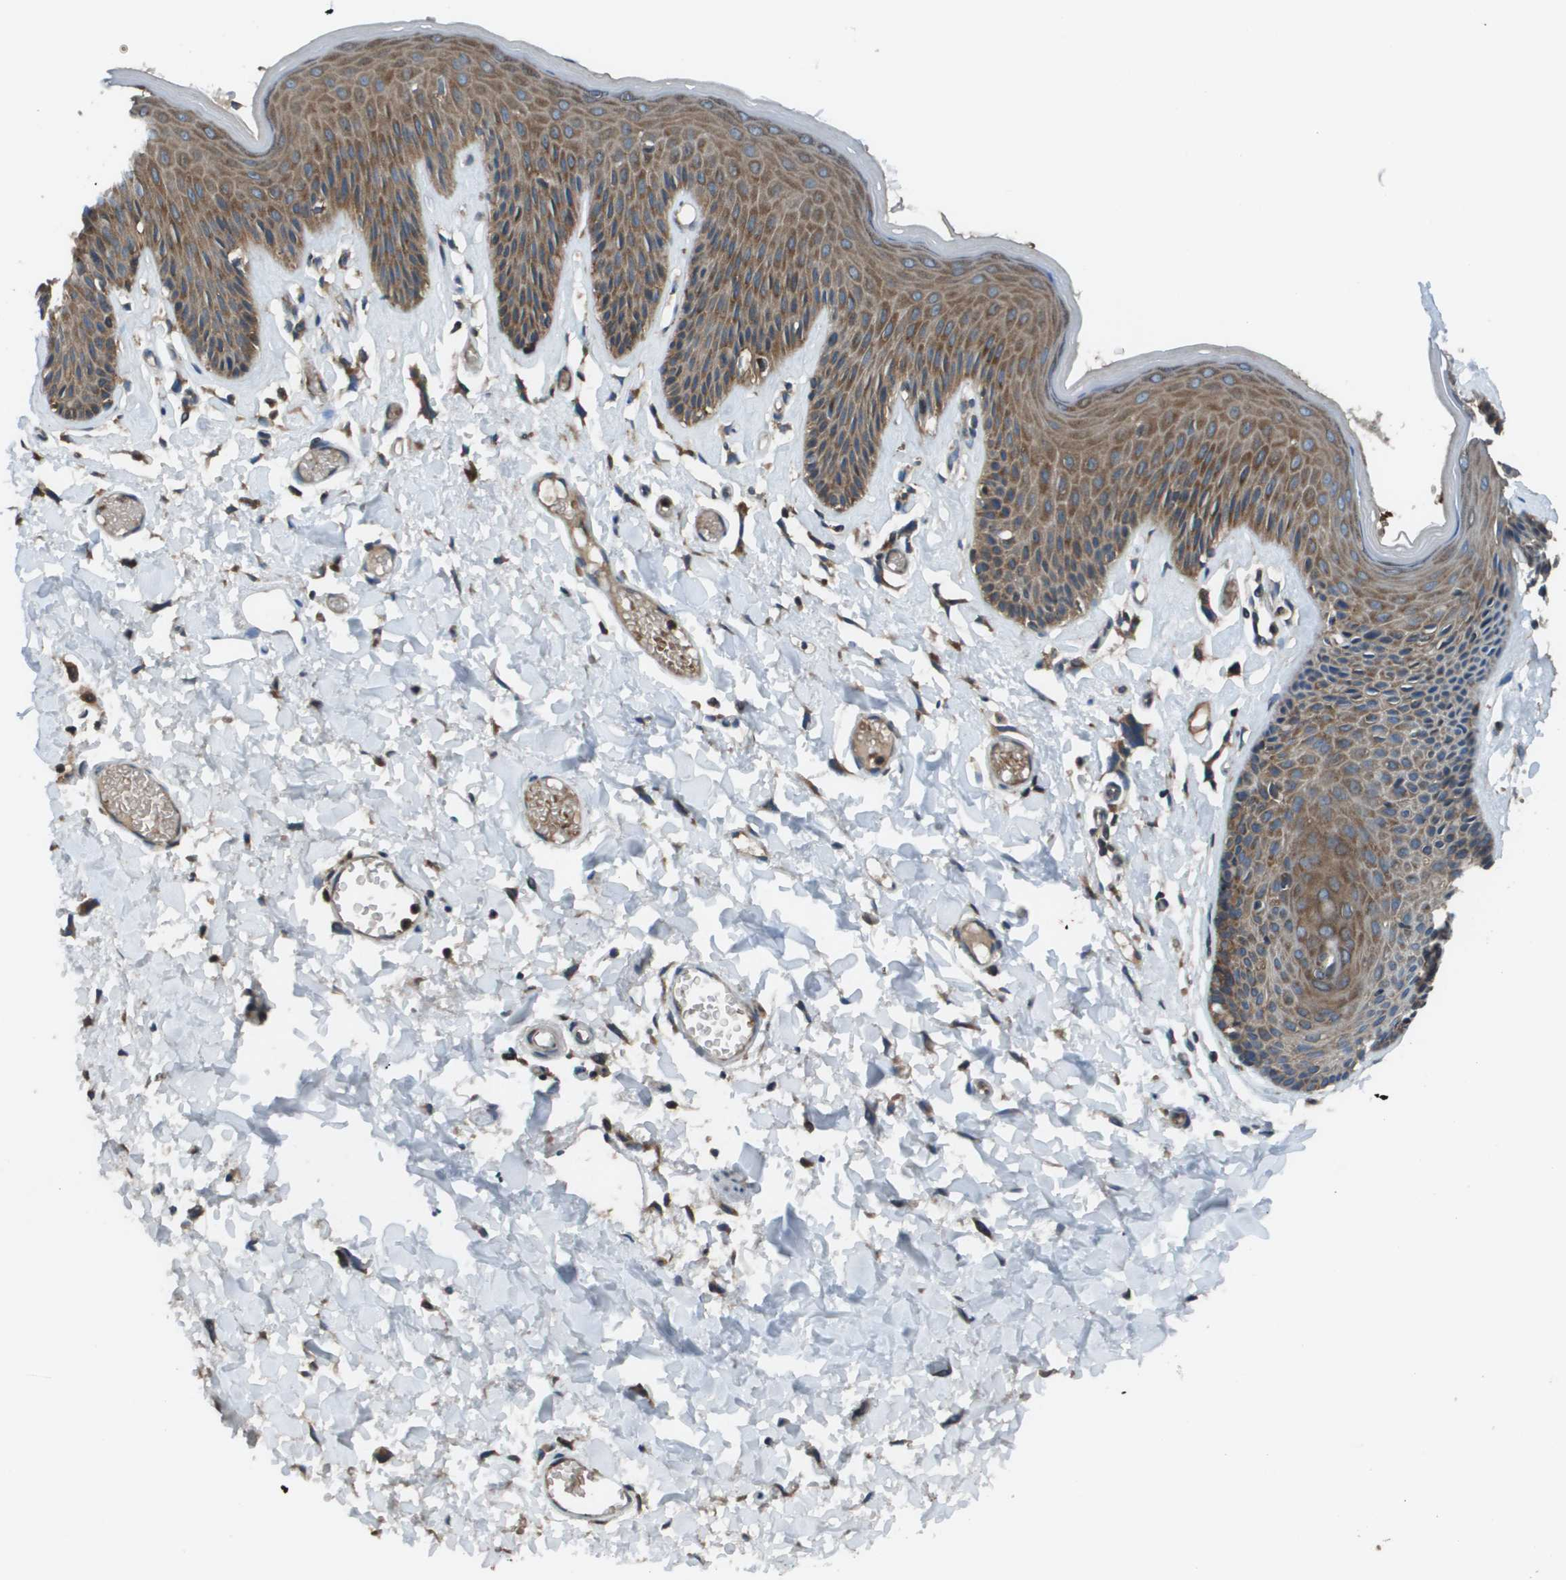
{"staining": {"intensity": "moderate", "quantity": "25%-75%", "location": "cytoplasmic/membranous"}, "tissue": "skin", "cell_type": "Epidermal cells", "image_type": "normal", "snomed": [{"axis": "morphology", "description": "Normal tissue, NOS"}, {"axis": "topography", "description": "Vulva"}], "caption": "Epidermal cells demonstrate medium levels of moderate cytoplasmic/membranous positivity in about 25%-75% of cells in normal skin. Using DAB (brown) and hematoxylin (blue) stains, captured at high magnification using brightfield microscopy.", "gene": "EIF3B", "patient": {"sex": "female", "age": 73}}